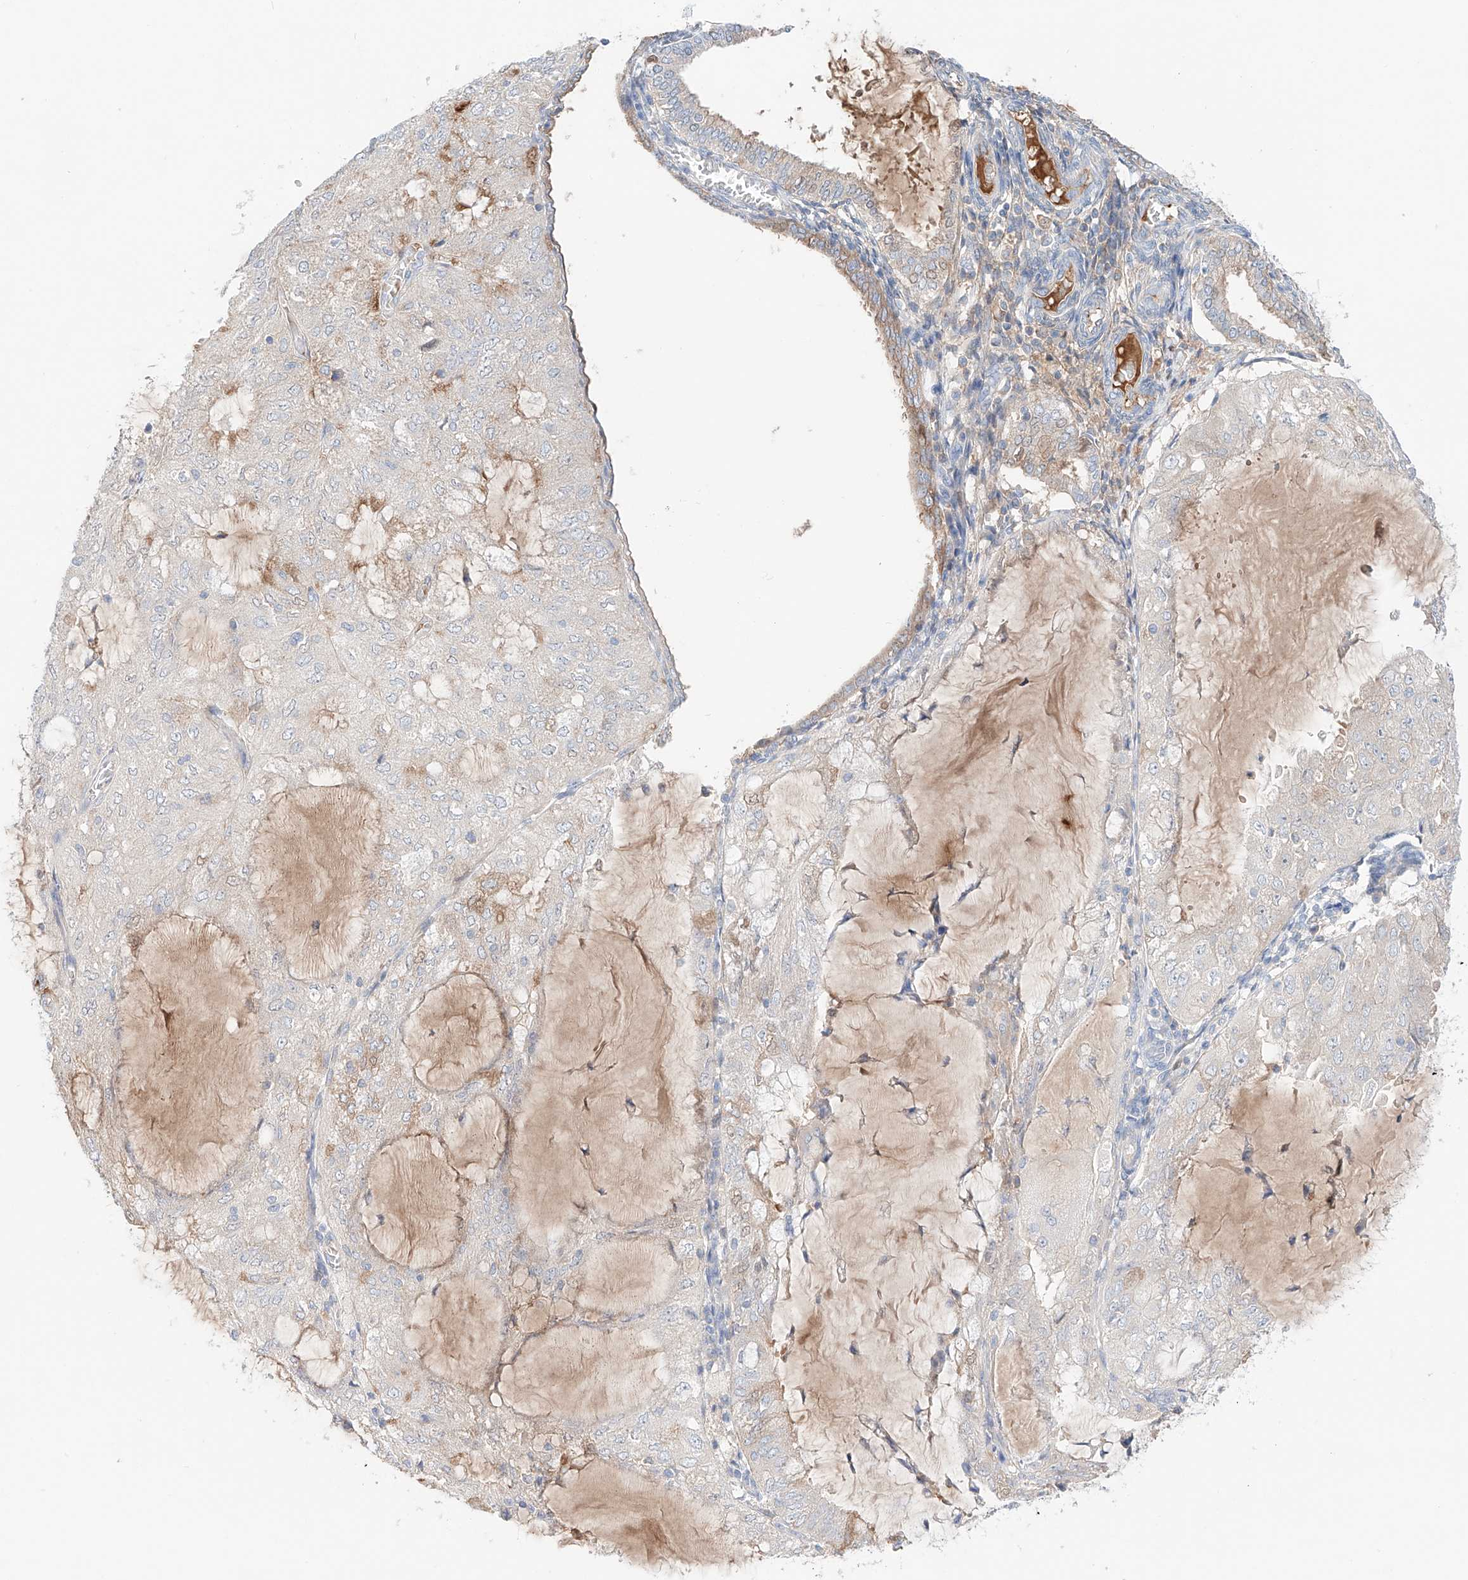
{"staining": {"intensity": "moderate", "quantity": "<25%", "location": "cytoplasmic/membranous"}, "tissue": "endometrial cancer", "cell_type": "Tumor cells", "image_type": "cancer", "snomed": [{"axis": "morphology", "description": "Adenocarcinoma, NOS"}, {"axis": "topography", "description": "Endometrium"}], "caption": "IHC (DAB) staining of human endometrial cancer (adenocarcinoma) demonstrates moderate cytoplasmic/membranous protein expression in approximately <25% of tumor cells.", "gene": "PGGT1B", "patient": {"sex": "female", "age": 81}}